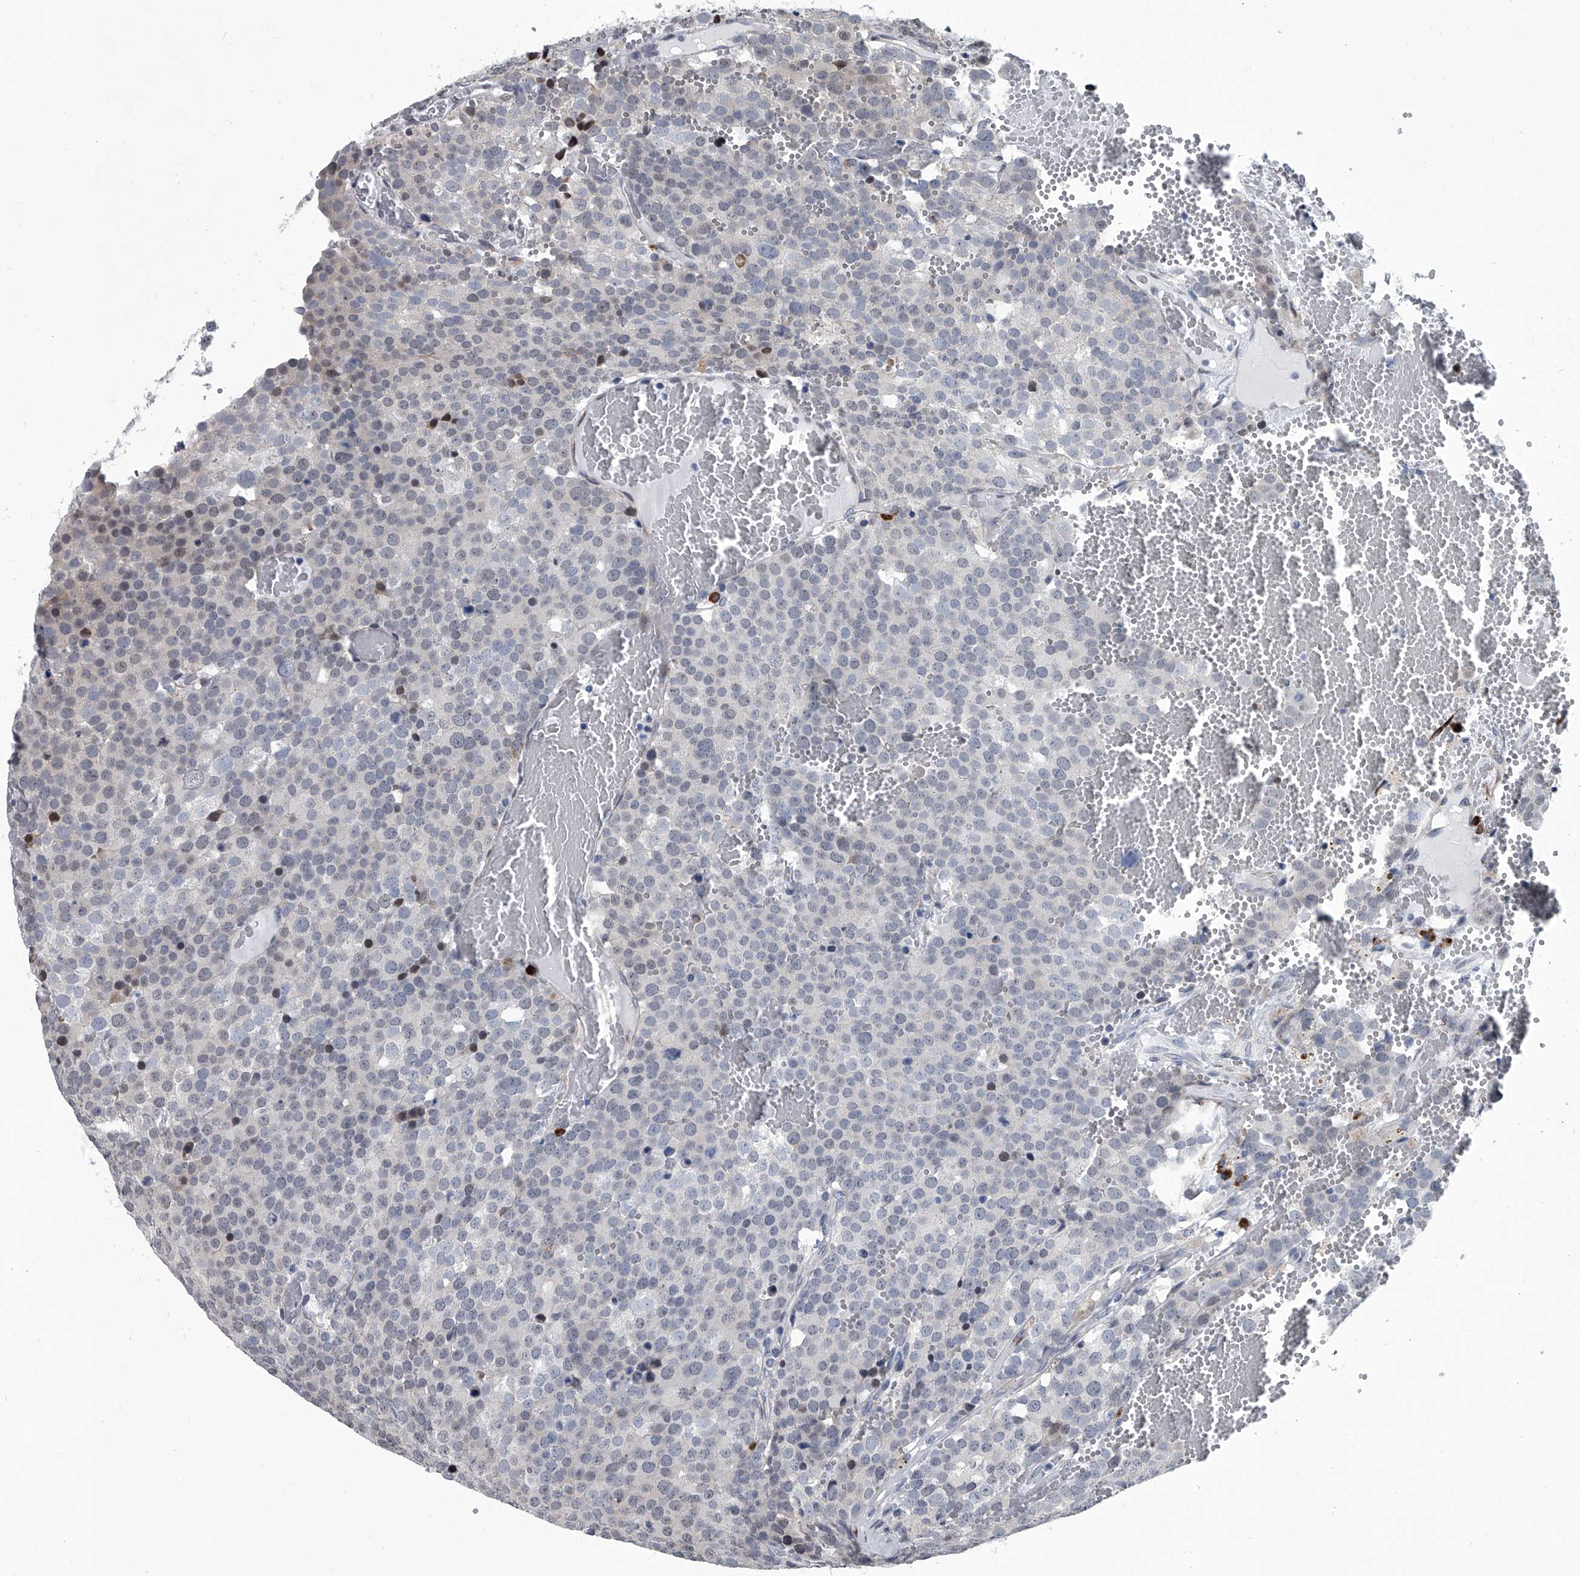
{"staining": {"intensity": "negative", "quantity": "none", "location": "none"}, "tissue": "testis cancer", "cell_type": "Tumor cells", "image_type": "cancer", "snomed": [{"axis": "morphology", "description": "Seminoma, NOS"}, {"axis": "topography", "description": "Testis"}], "caption": "Tumor cells show no significant staining in seminoma (testis).", "gene": "PPP2R5D", "patient": {"sex": "male", "age": 71}}